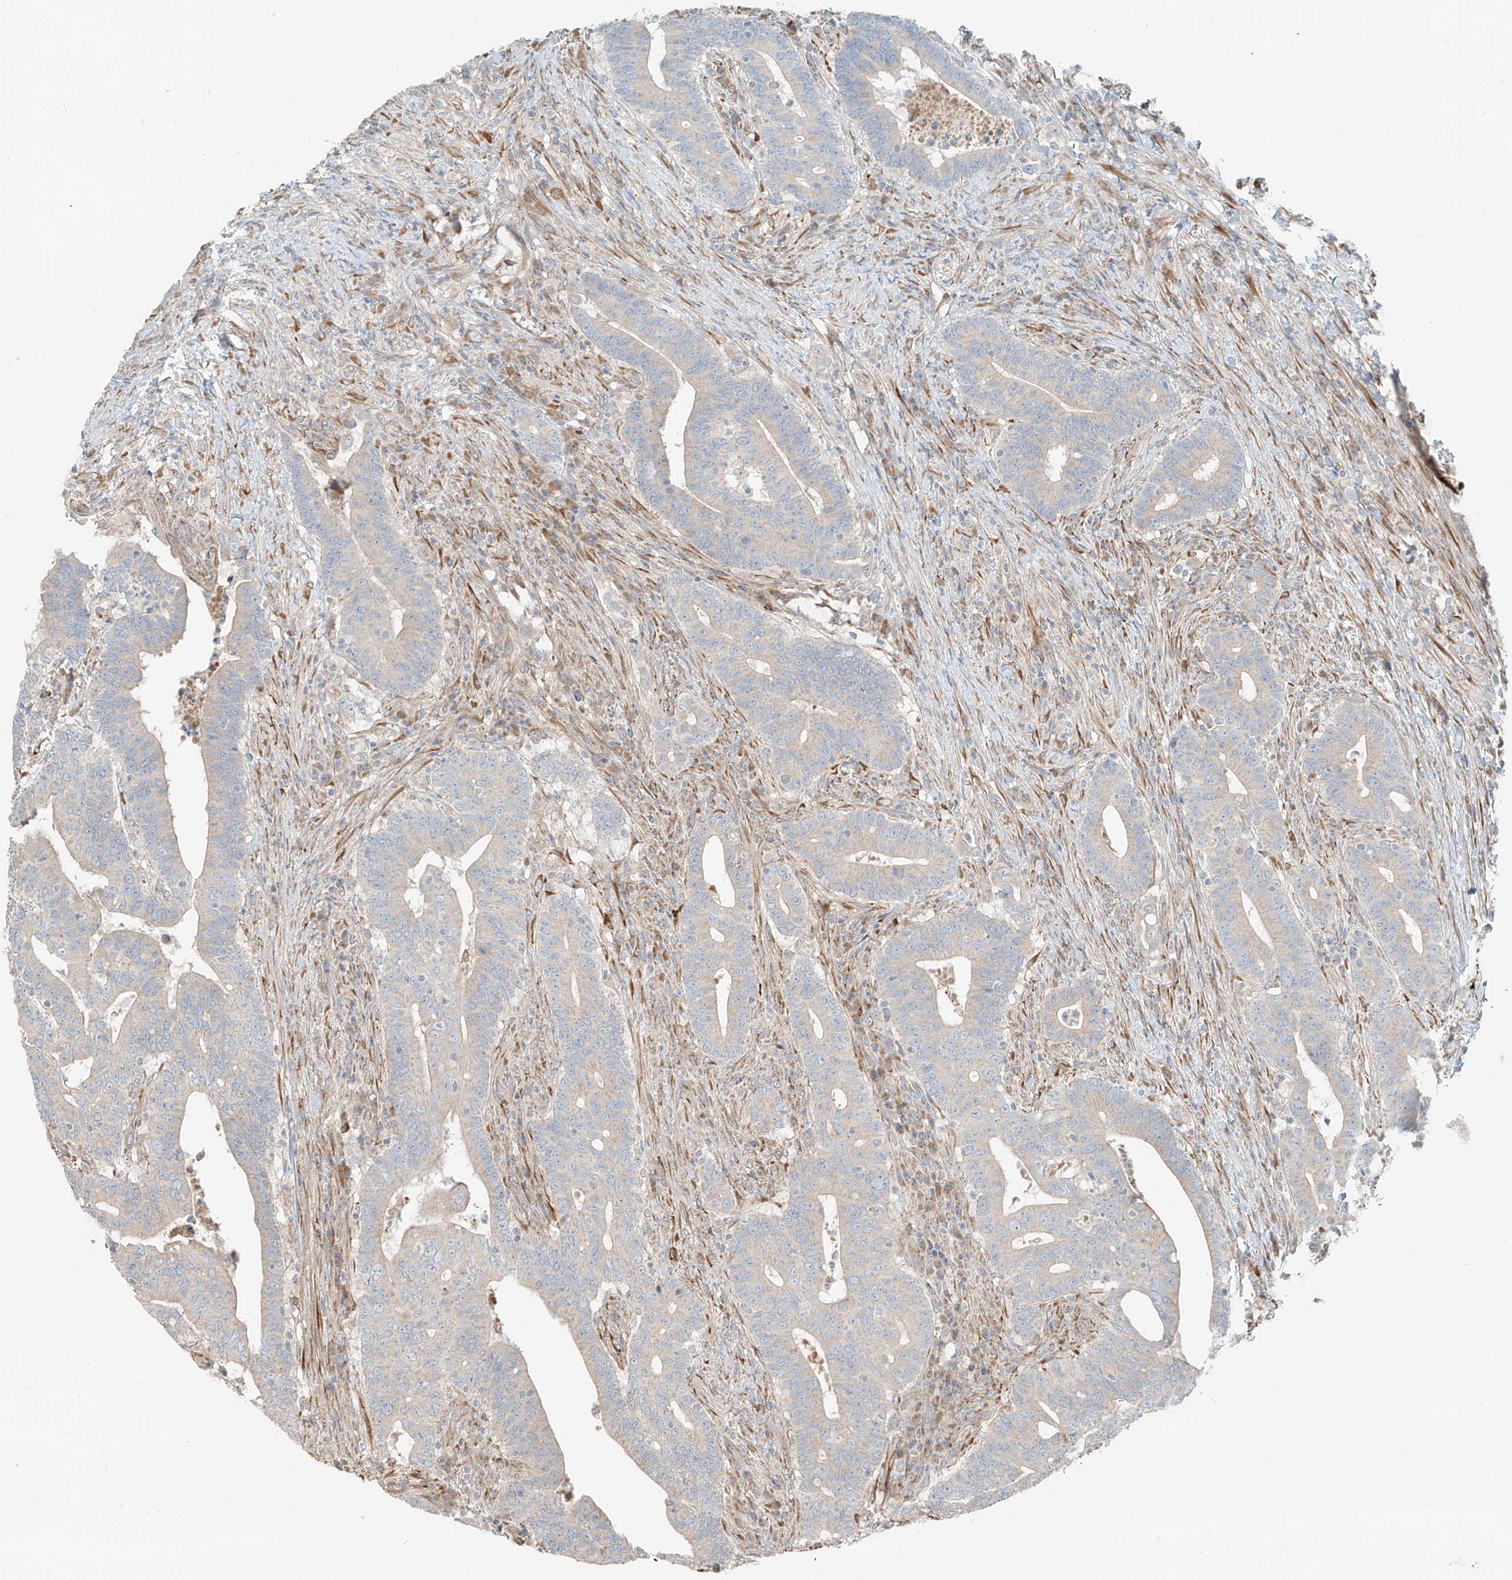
{"staining": {"intensity": "negative", "quantity": "none", "location": "none"}, "tissue": "colorectal cancer", "cell_type": "Tumor cells", "image_type": "cancer", "snomed": [{"axis": "morphology", "description": "Adenocarcinoma, NOS"}, {"axis": "topography", "description": "Colon"}], "caption": "Micrograph shows no significant protein positivity in tumor cells of colorectal cancer. (Stains: DAB immunohistochemistry (IHC) with hematoxylin counter stain, Microscopy: brightfield microscopy at high magnification).", "gene": "FSTL1", "patient": {"sex": "female", "age": 66}}